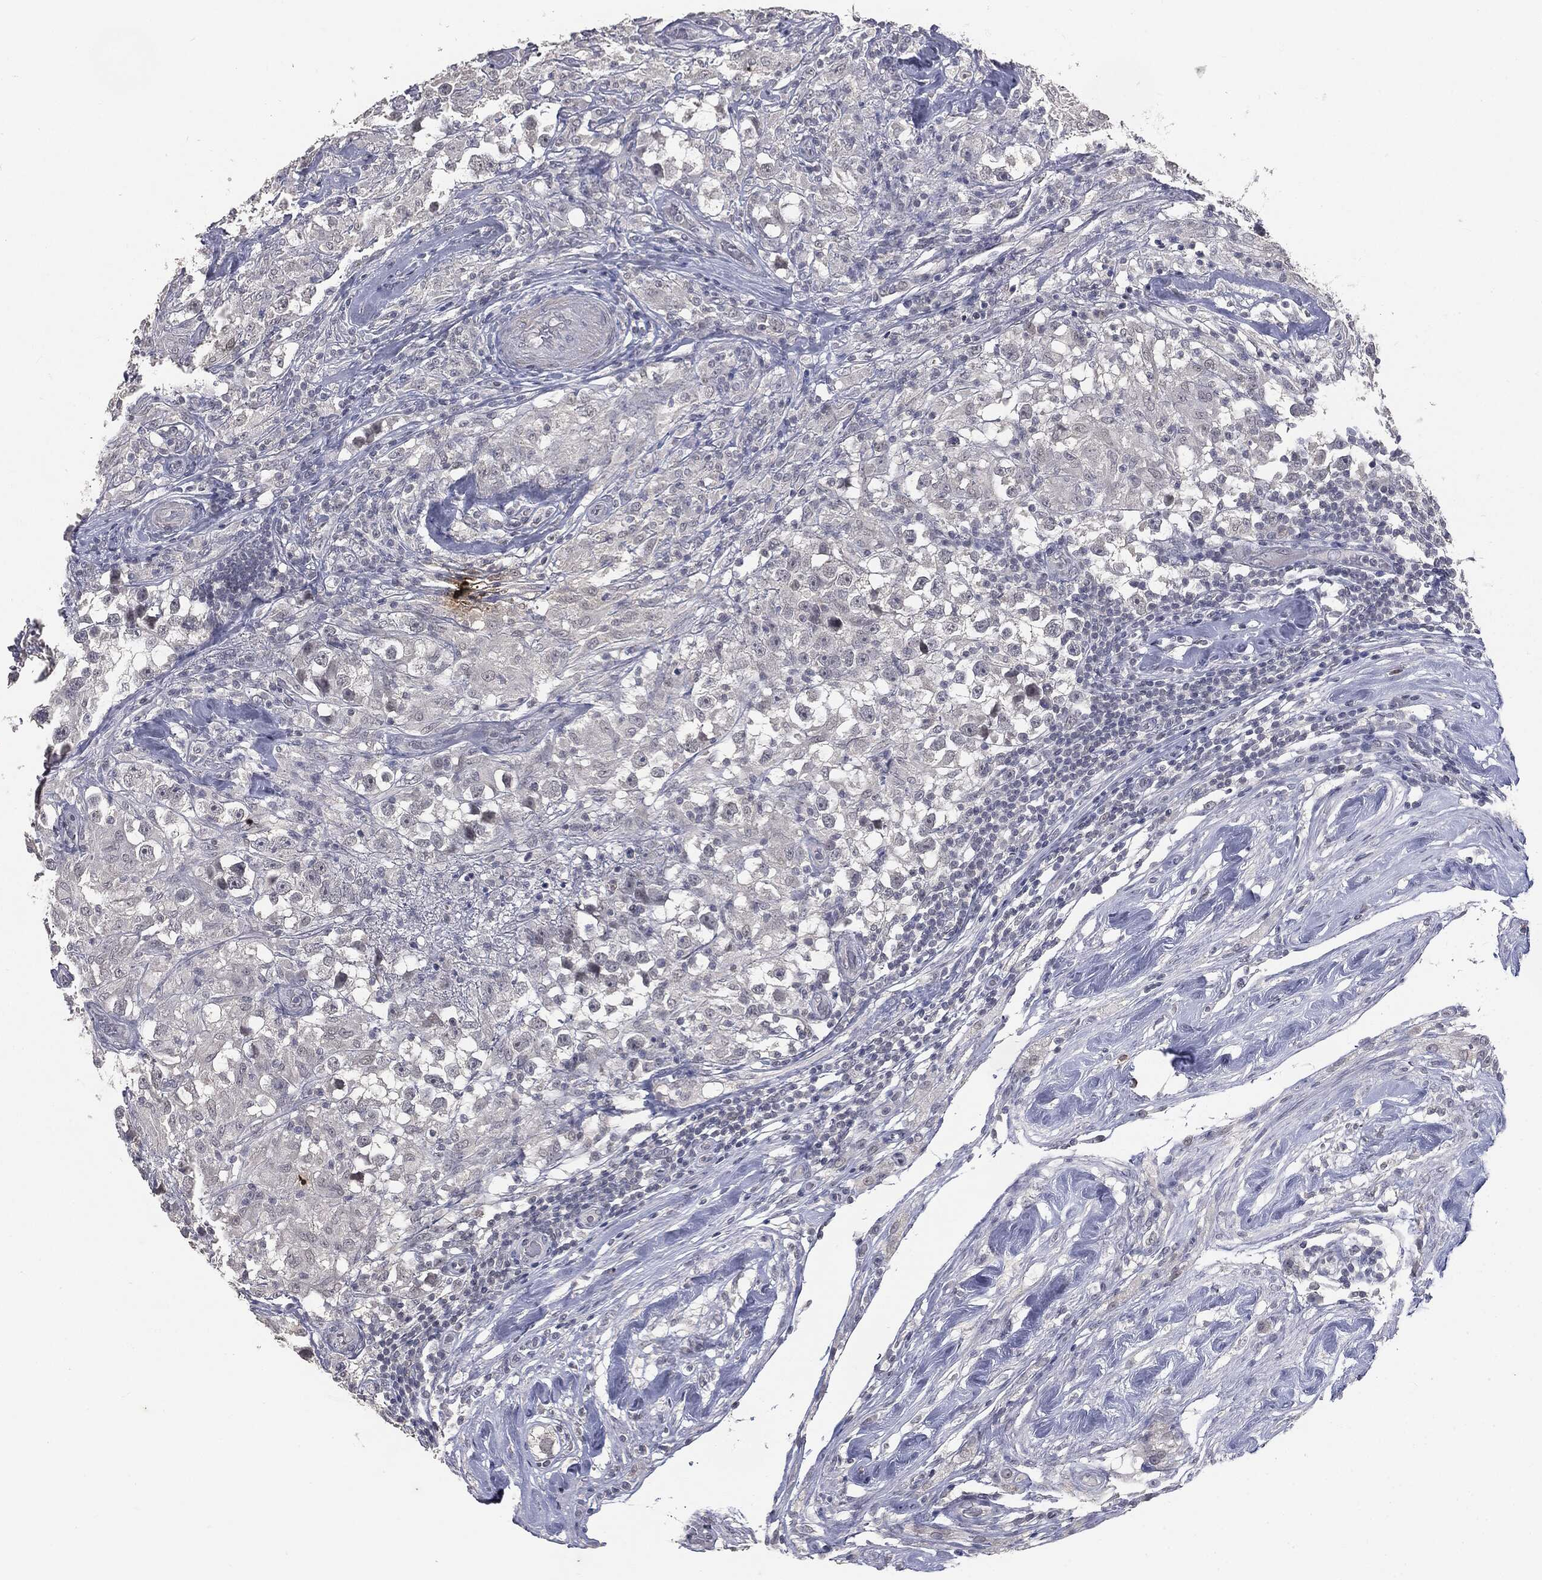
{"staining": {"intensity": "negative", "quantity": "none", "location": "none"}, "tissue": "testis cancer", "cell_type": "Tumor cells", "image_type": "cancer", "snomed": [{"axis": "morphology", "description": "Seminoma, NOS"}, {"axis": "topography", "description": "Testis"}], "caption": "High power microscopy histopathology image of an immunohistochemistry micrograph of seminoma (testis), revealing no significant staining in tumor cells. (Stains: DAB immunohistochemistry with hematoxylin counter stain, Microscopy: brightfield microscopy at high magnification).", "gene": "SLC2A2", "patient": {"sex": "male", "age": 46}}